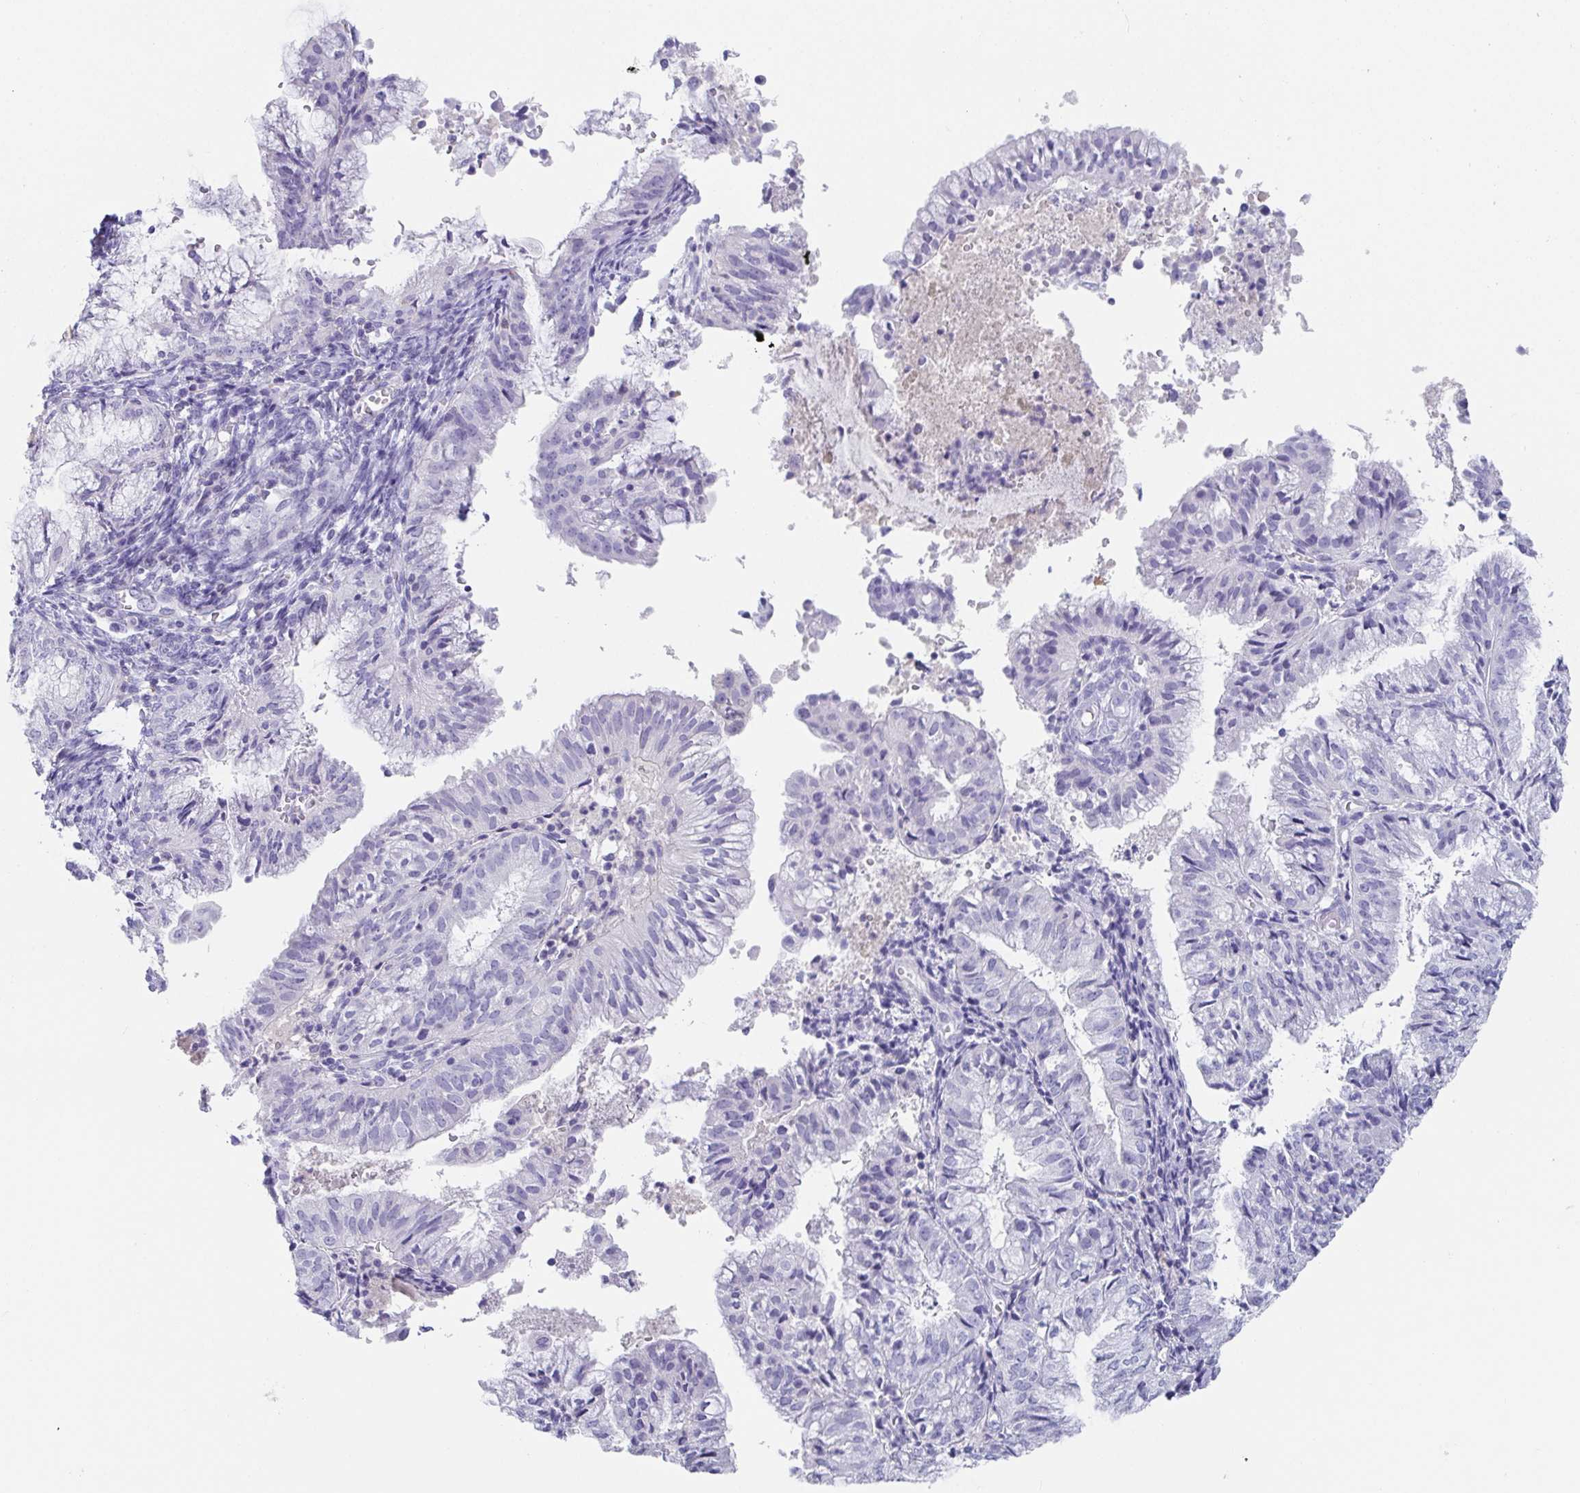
{"staining": {"intensity": "negative", "quantity": "none", "location": "none"}, "tissue": "endometrial cancer", "cell_type": "Tumor cells", "image_type": "cancer", "snomed": [{"axis": "morphology", "description": "Adenocarcinoma, NOS"}, {"axis": "topography", "description": "Endometrium"}], "caption": "The photomicrograph shows no significant positivity in tumor cells of endometrial cancer.", "gene": "PLA2G1B", "patient": {"sex": "female", "age": 55}}